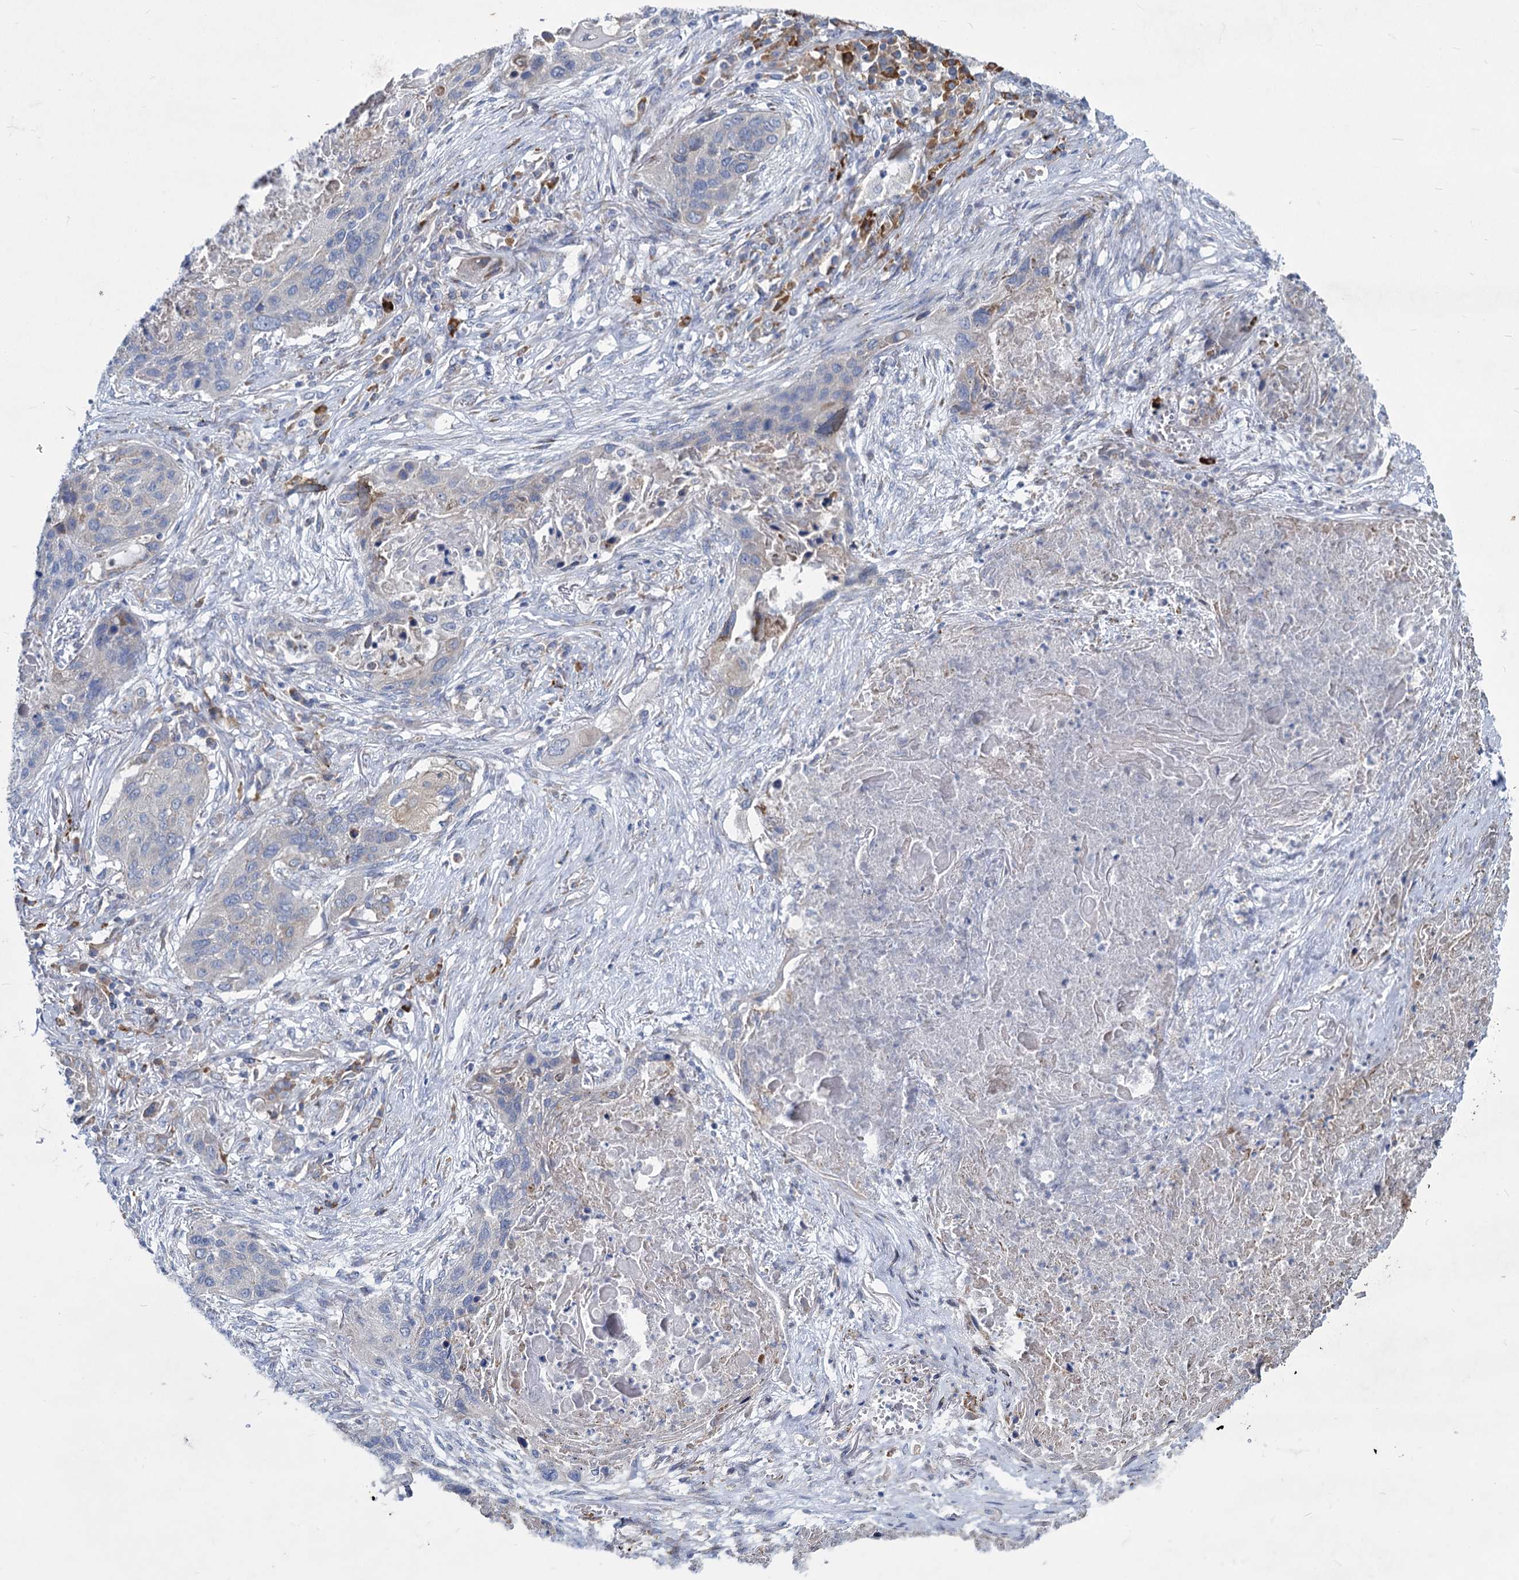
{"staining": {"intensity": "negative", "quantity": "none", "location": "none"}, "tissue": "lung cancer", "cell_type": "Tumor cells", "image_type": "cancer", "snomed": [{"axis": "morphology", "description": "Squamous cell carcinoma, NOS"}, {"axis": "topography", "description": "Lung"}], "caption": "High power microscopy micrograph of an immunohistochemistry image of lung cancer, revealing no significant expression in tumor cells.", "gene": "PRSS35", "patient": {"sex": "female", "age": 63}}